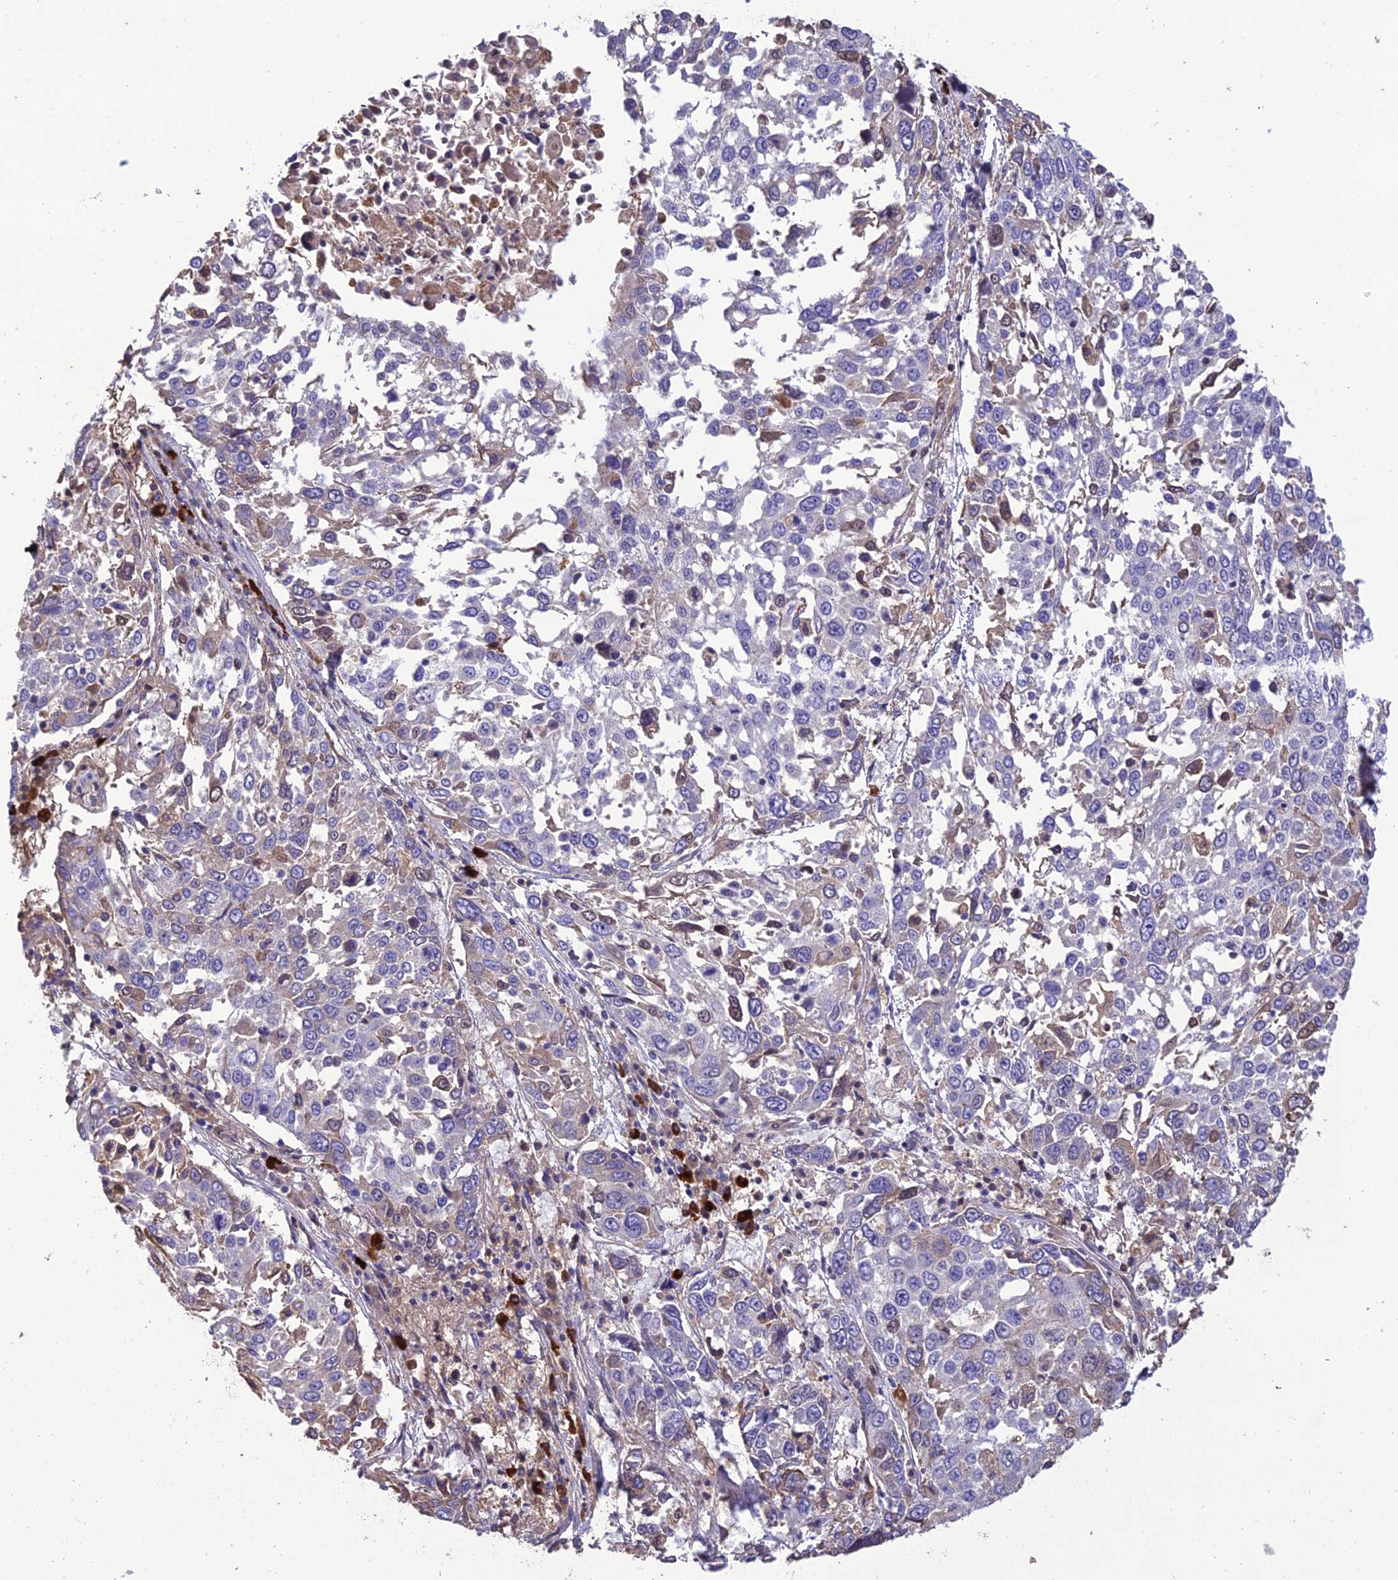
{"staining": {"intensity": "negative", "quantity": "none", "location": "none"}, "tissue": "lung cancer", "cell_type": "Tumor cells", "image_type": "cancer", "snomed": [{"axis": "morphology", "description": "Squamous cell carcinoma, NOS"}, {"axis": "topography", "description": "Lung"}], "caption": "Protein analysis of squamous cell carcinoma (lung) shows no significant expression in tumor cells.", "gene": "MIOS", "patient": {"sex": "male", "age": 65}}